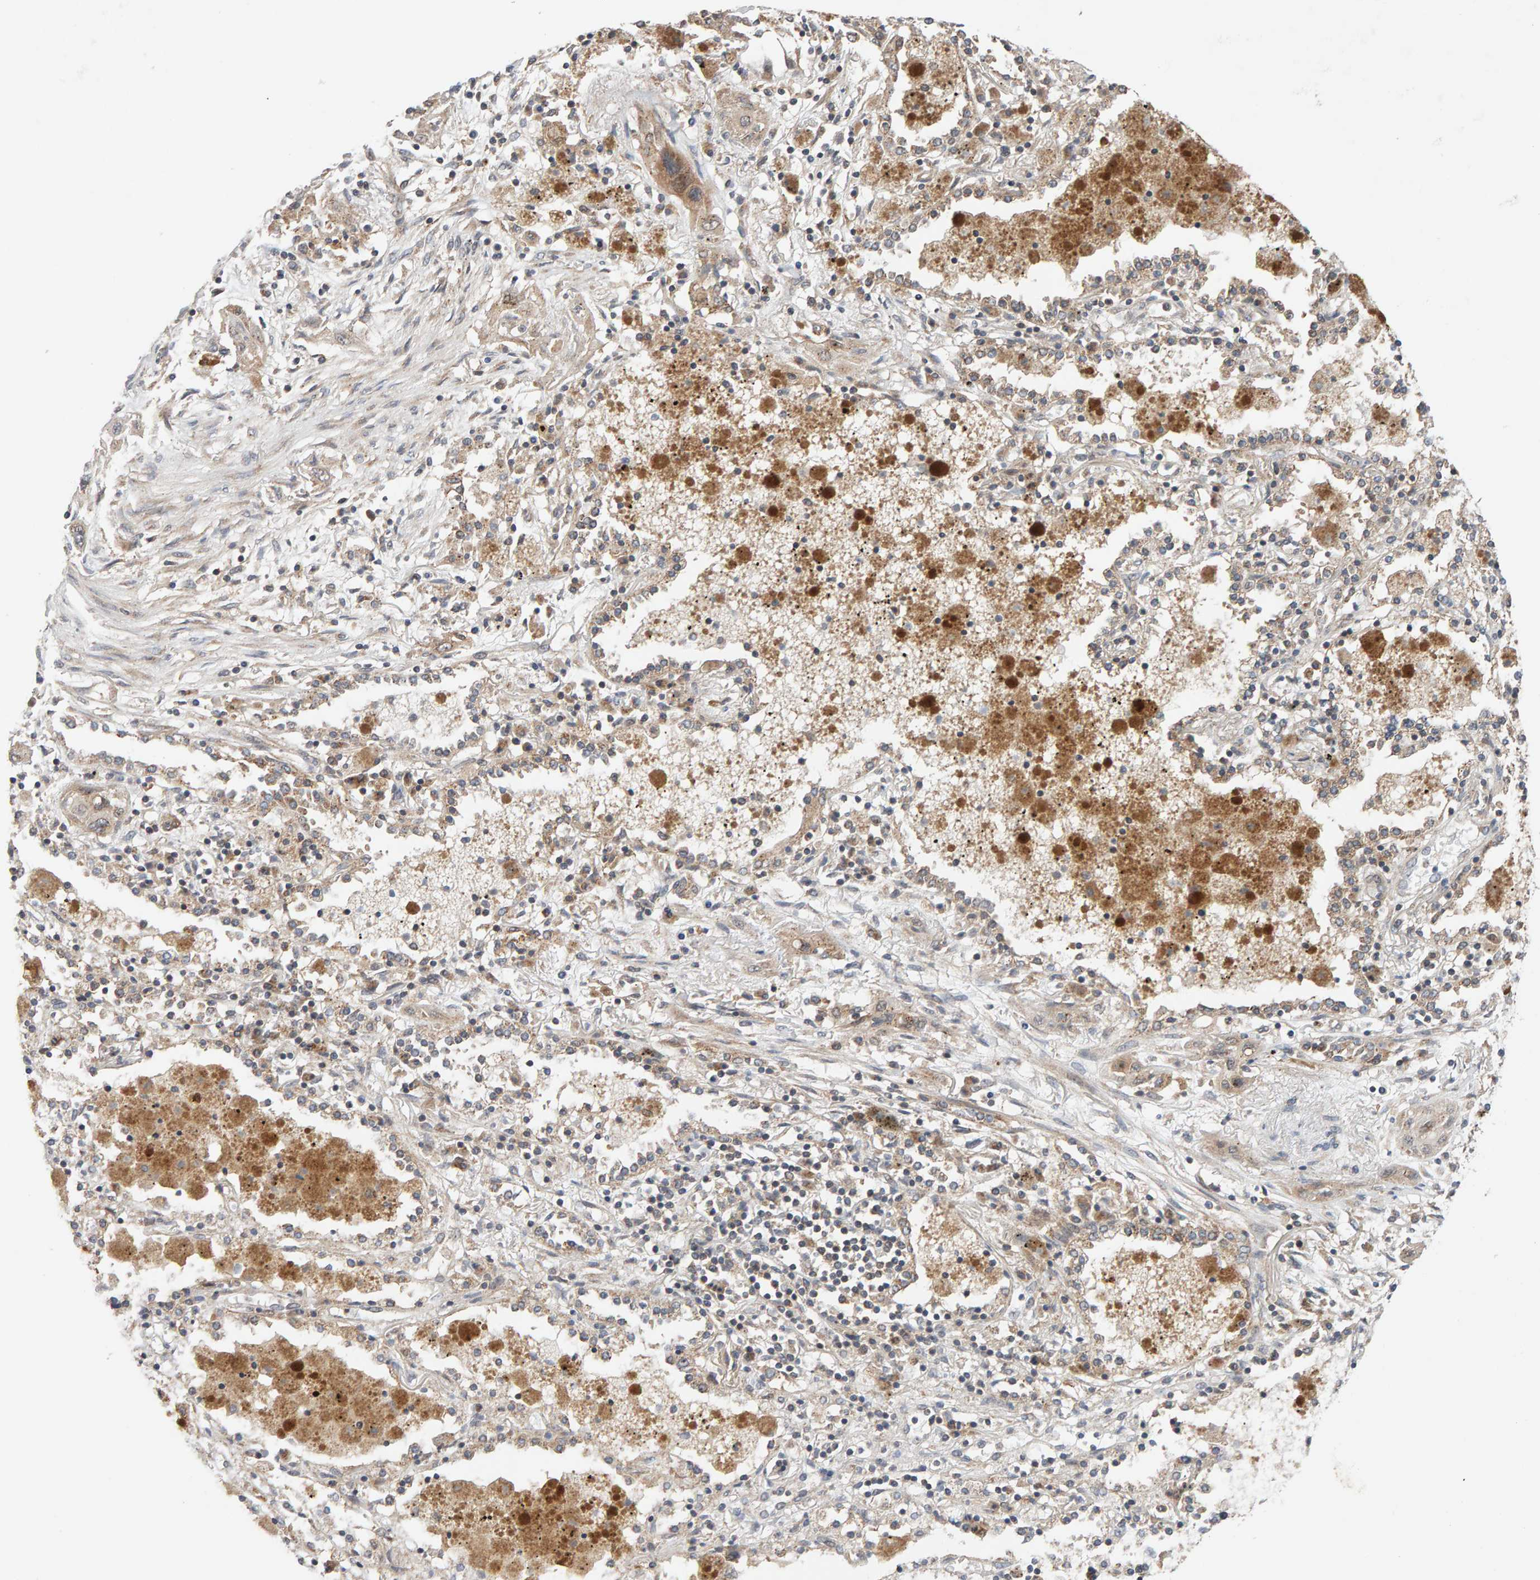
{"staining": {"intensity": "weak", "quantity": "25%-75%", "location": "cytoplasmic/membranous"}, "tissue": "lung cancer", "cell_type": "Tumor cells", "image_type": "cancer", "snomed": [{"axis": "morphology", "description": "Squamous cell carcinoma, NOS"}, {"axis": "topography", "description": "Lung"}], "caption": "Immunohistochemical staining of human lung cancer demonstrates low levels of weak cytoplasmic/membranous expression in about 25%-75% of tumor cells.", "gene": "DNAJC7", "patient": {"sex": "female", "age": 47}}